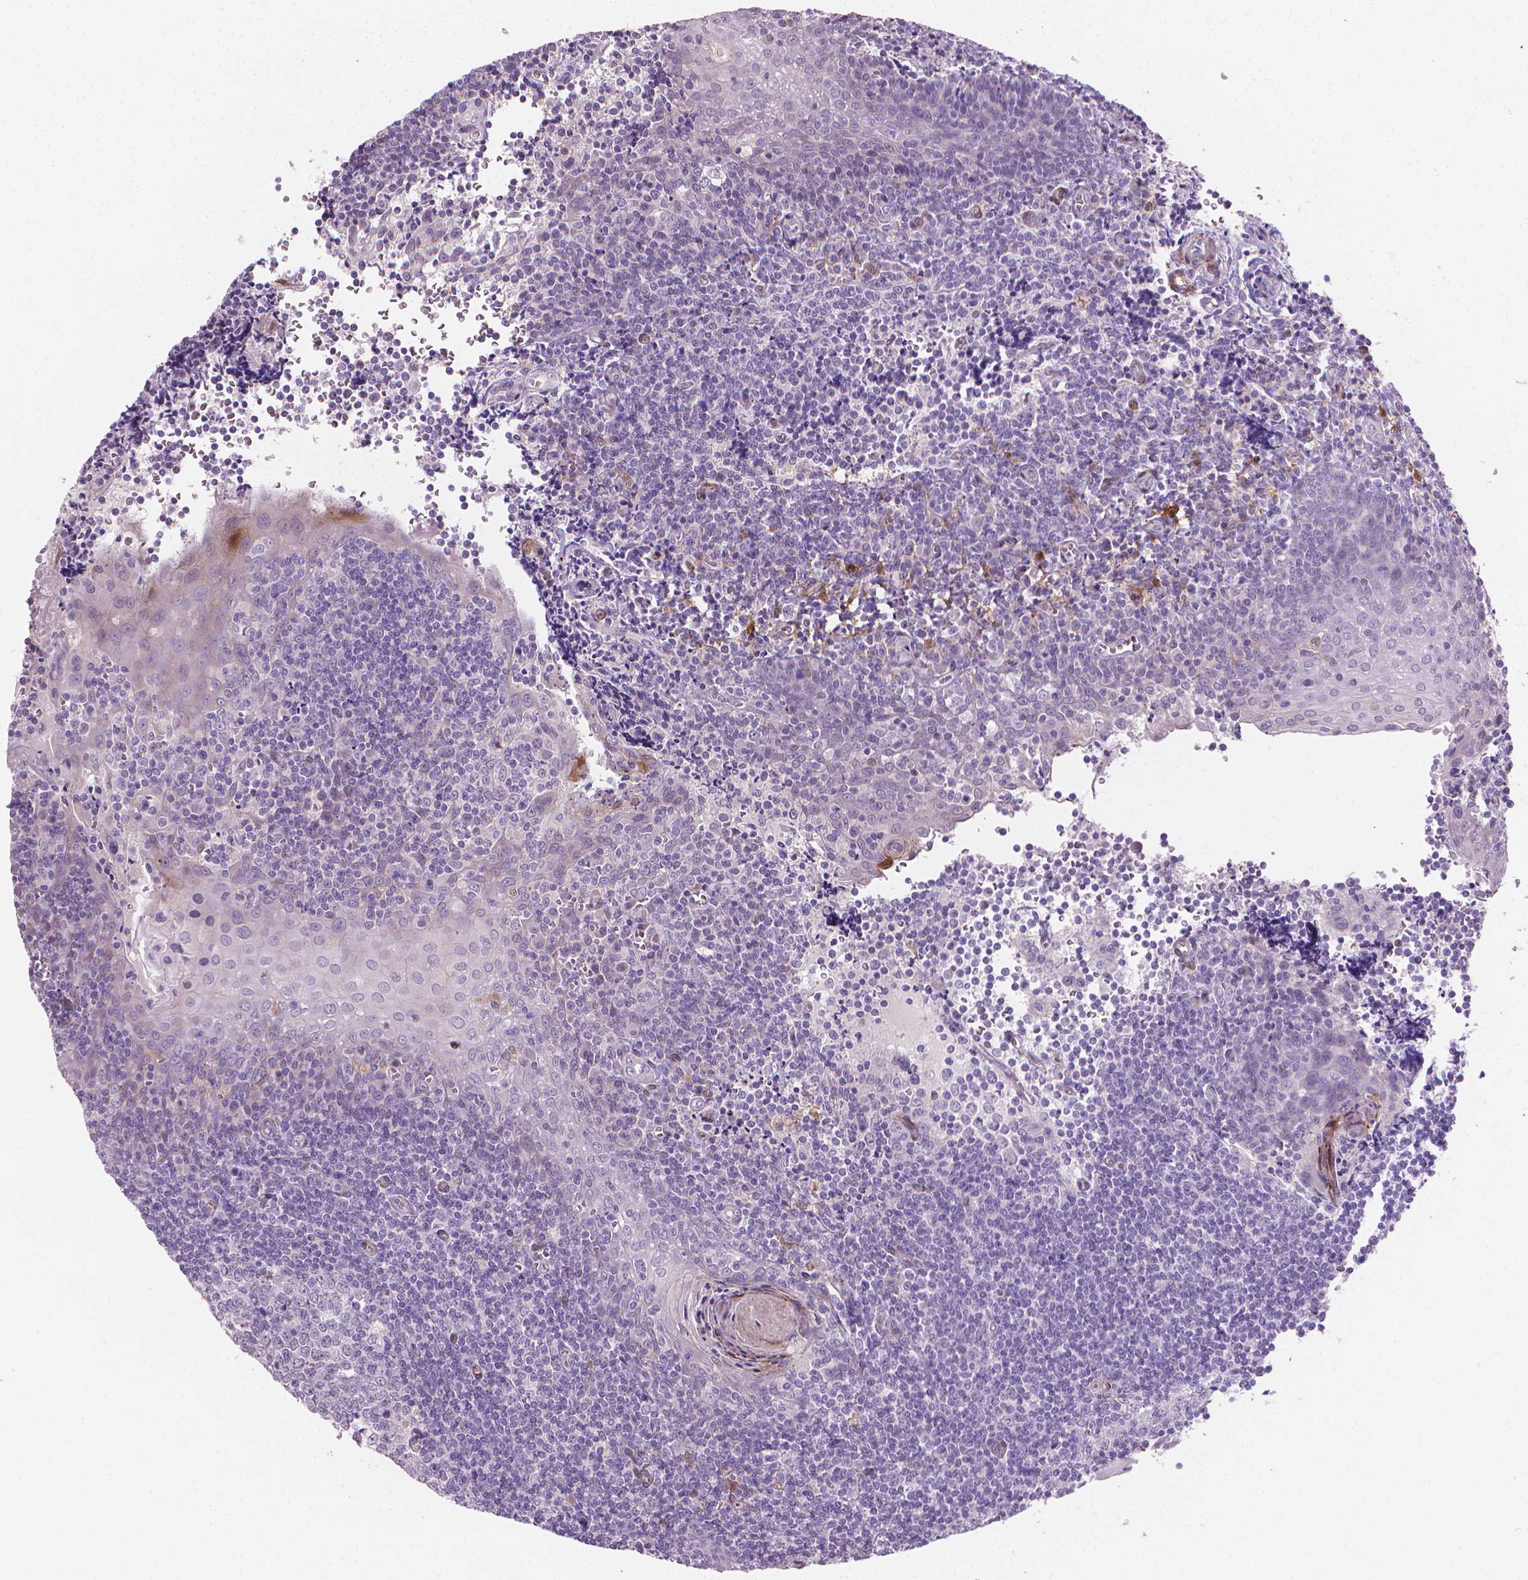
{"staining": {"intensity": "negative", "quantity": "none", "location": "none"}, "tissue": "tonsil", "cell_type": "Germinal center cells", "image_type": "normal", "snomed": [{"axis": "morphology", "description": "Normal tissue, NOS"}, {"axis": "morphology", "description": "Inflammation, NOS"}, {"axis": "topography", "description": "Tonsil"}], "caption": "Immunohistochemistry image of benign tonsil: human tonsil stained with DAB displays no significant protein staining in germinal center cells. The staining is performed using DAB brown chromogen with nuclei counter-stained in using hematoxylin.", "gene": "GSDMA", "patient": {"sex": "female", "age": 31}}